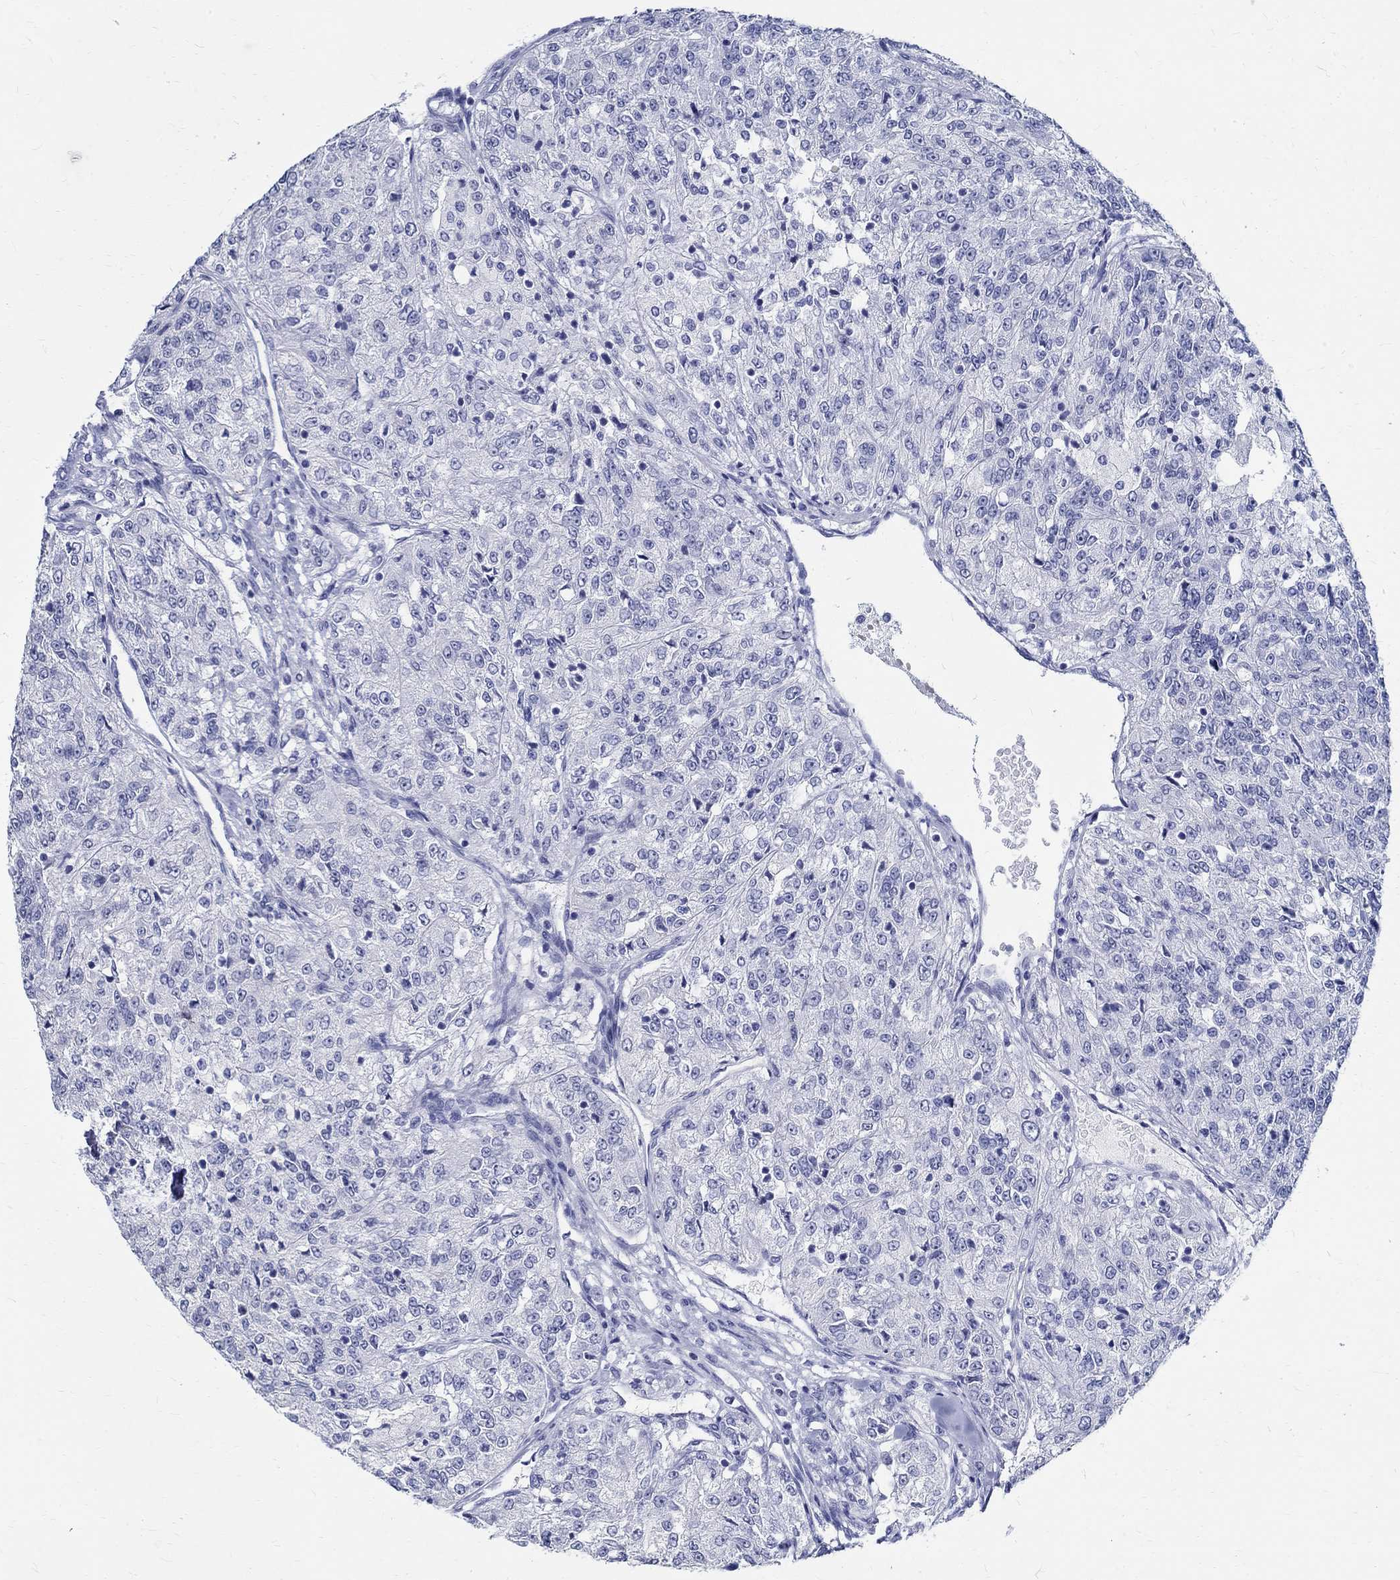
{"staining": {"intensity": "negative", "quantity": "none", "location": "none"}, "tissue": "renal cancer", "cell_type": "Tumor cells", "image_type": "cancer", "snomed": [{"axis": "morphology", "description": "Adenocarcinoma, NOS"}, {"axis": "topography", "description": "Kidney"}], "caption": "Adenocarcinoma (renal) was stained to show a protein in brown. There is no significant expression in tumor cells.", "gene": "BSPRY", "patient": {"sex": "female", "age": 63}}